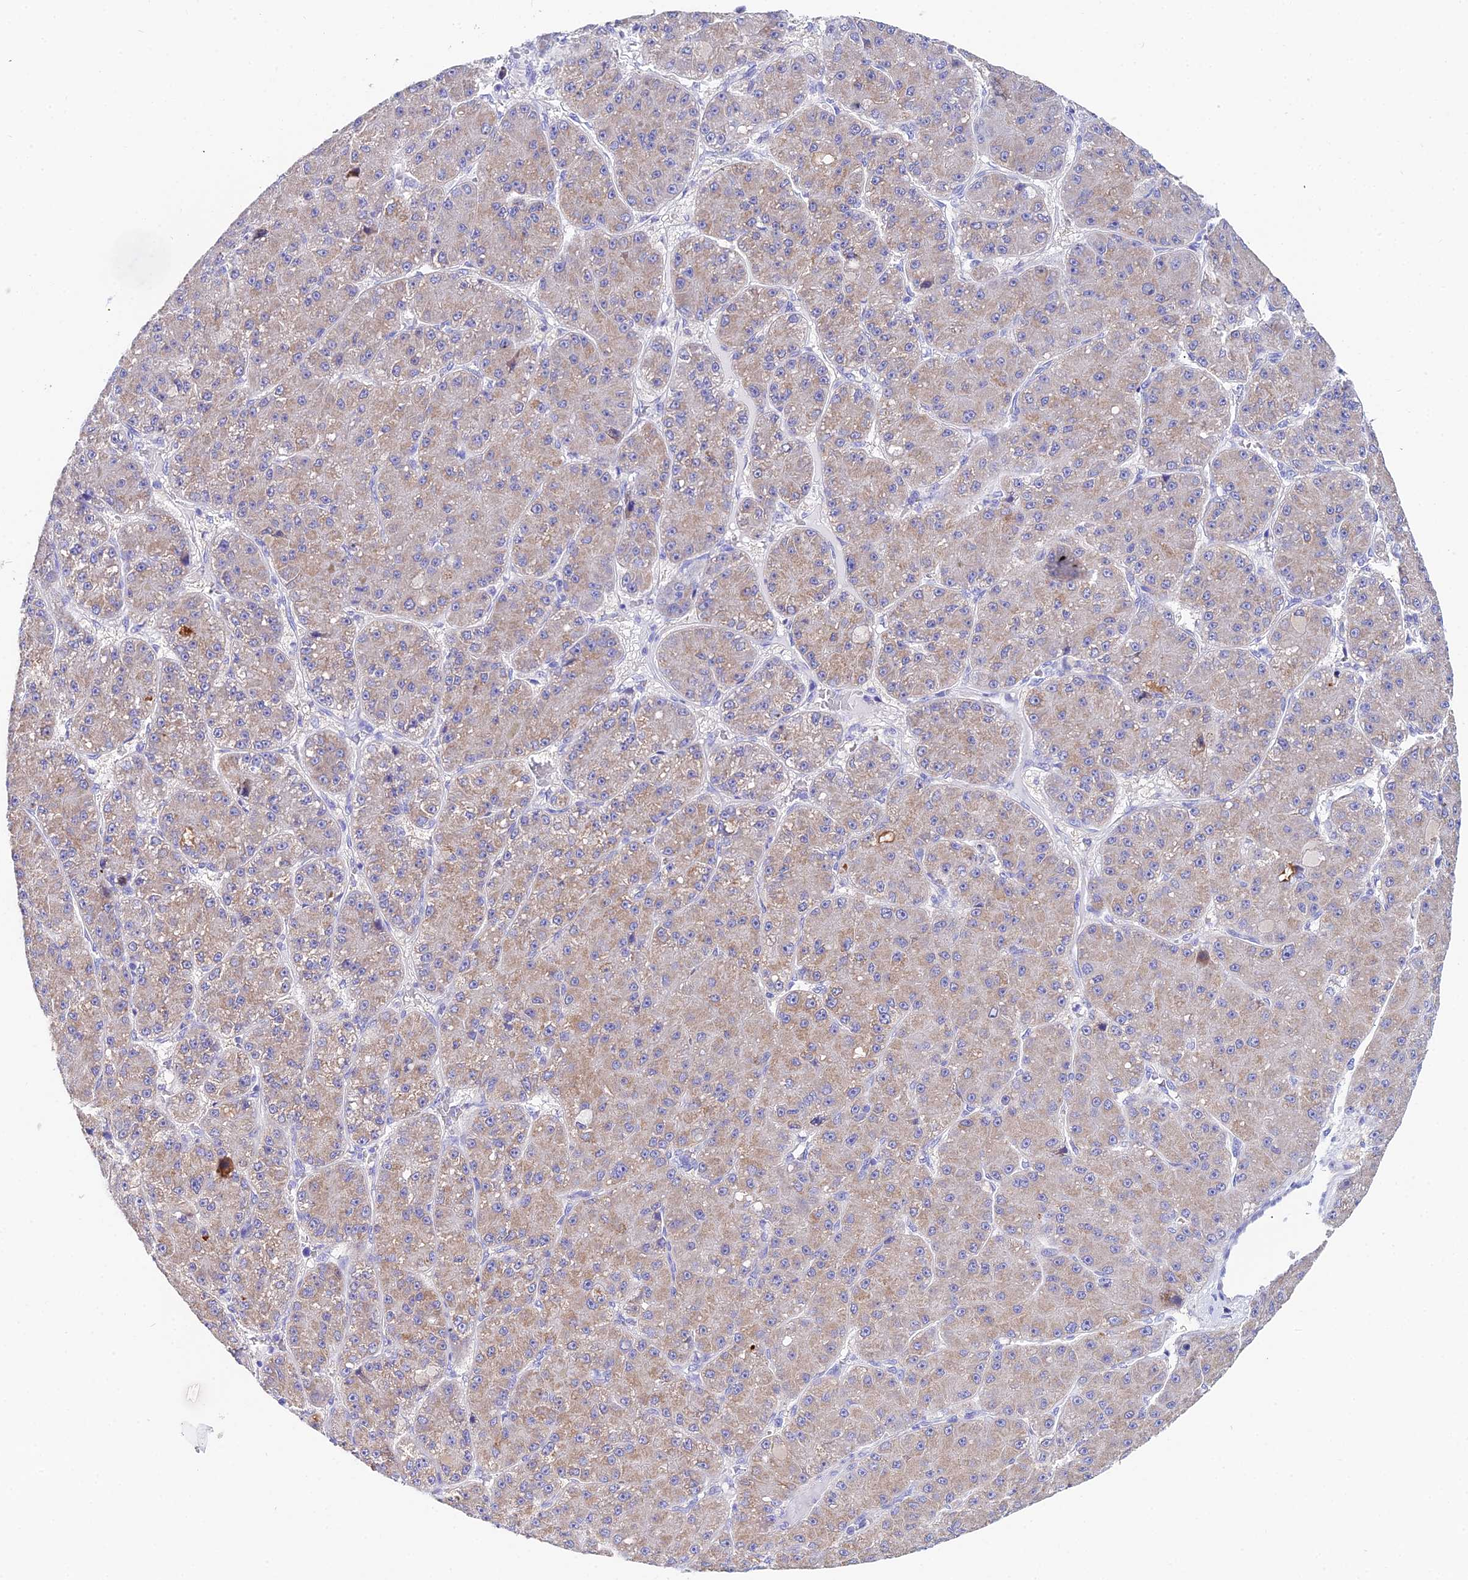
{"staining": {"intensity": "weak", "quantity": "25%-75%", "location": "cytoplasmic/membranous"}, "tissue": "liver cancer", "cell_type": "Tumor cells", "image_type": "cancer", "snomed": [{"axis": "morphology", "description": "Carcinoma, Hepatocellular, NOS"}, {"axis": "topography", "description": "Liver"}], "caption": "Approximately 25%-75% of tumor cells in human liver hepatocellular carcinoma show weak cytoplasmic/membranous protein staining as visualized by brown immunohistochemical staining.", "gene": "CEP41", "patient": {"sex": "male", "age": 67}}